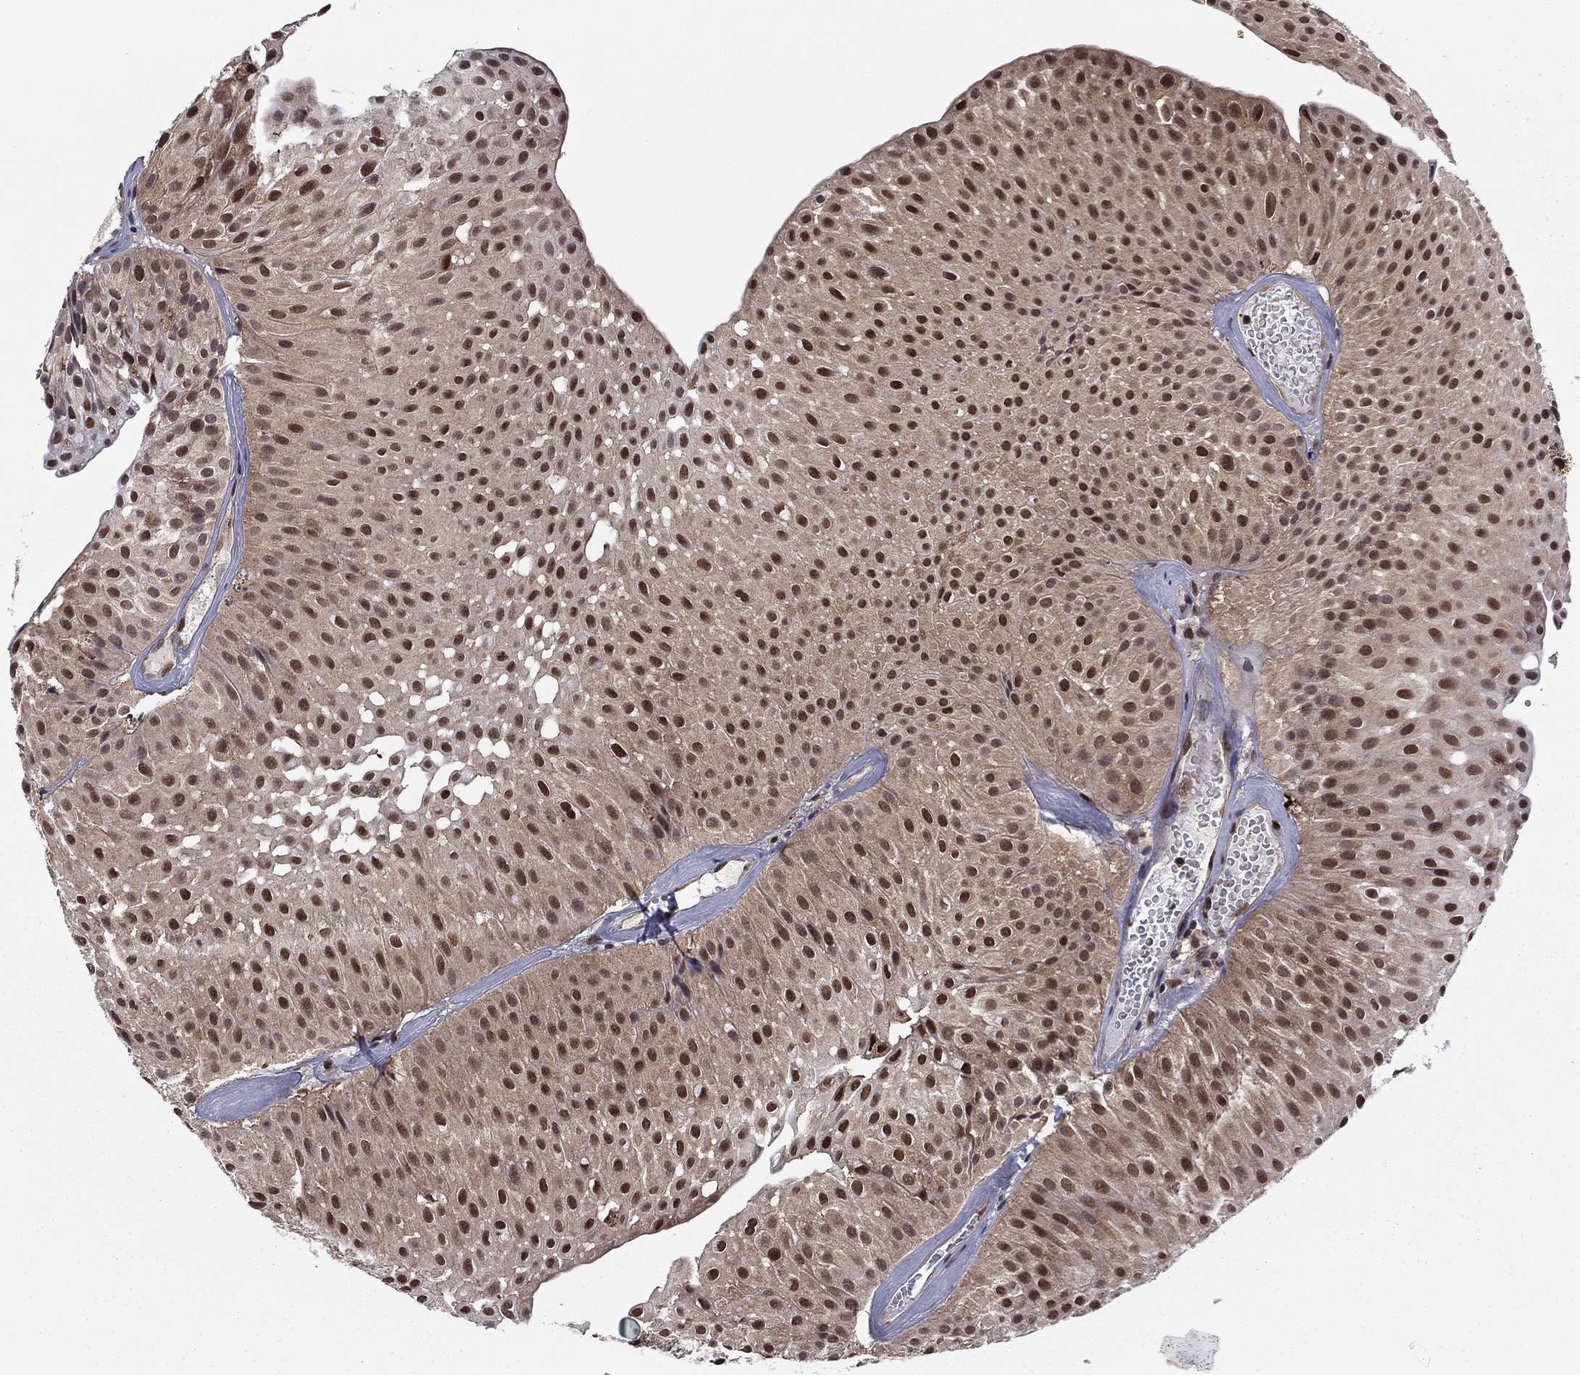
{"staining": {"intensity": "strong", "quantity": ">75%", "location": "nuclear"}, "tissue": "urothelial cancer", "cell_type": "Tumor cells", "image_type": "cancer", "snomed": [{"axis": "morphology", "description": "Urothelial carcinoma, Low grade"}, {"axis": "topography", "description": "Urinary bladder"}], "caption": "An immunohistochemistry (IHC) micrograph of tumor tissue is shown. Protein staining in brown labels strong nuclear positivity in low-grade urothelial carcinoma within tumor cells.", "gene": "PSMD2", "patient": {"sex": "male", "age": 64}}